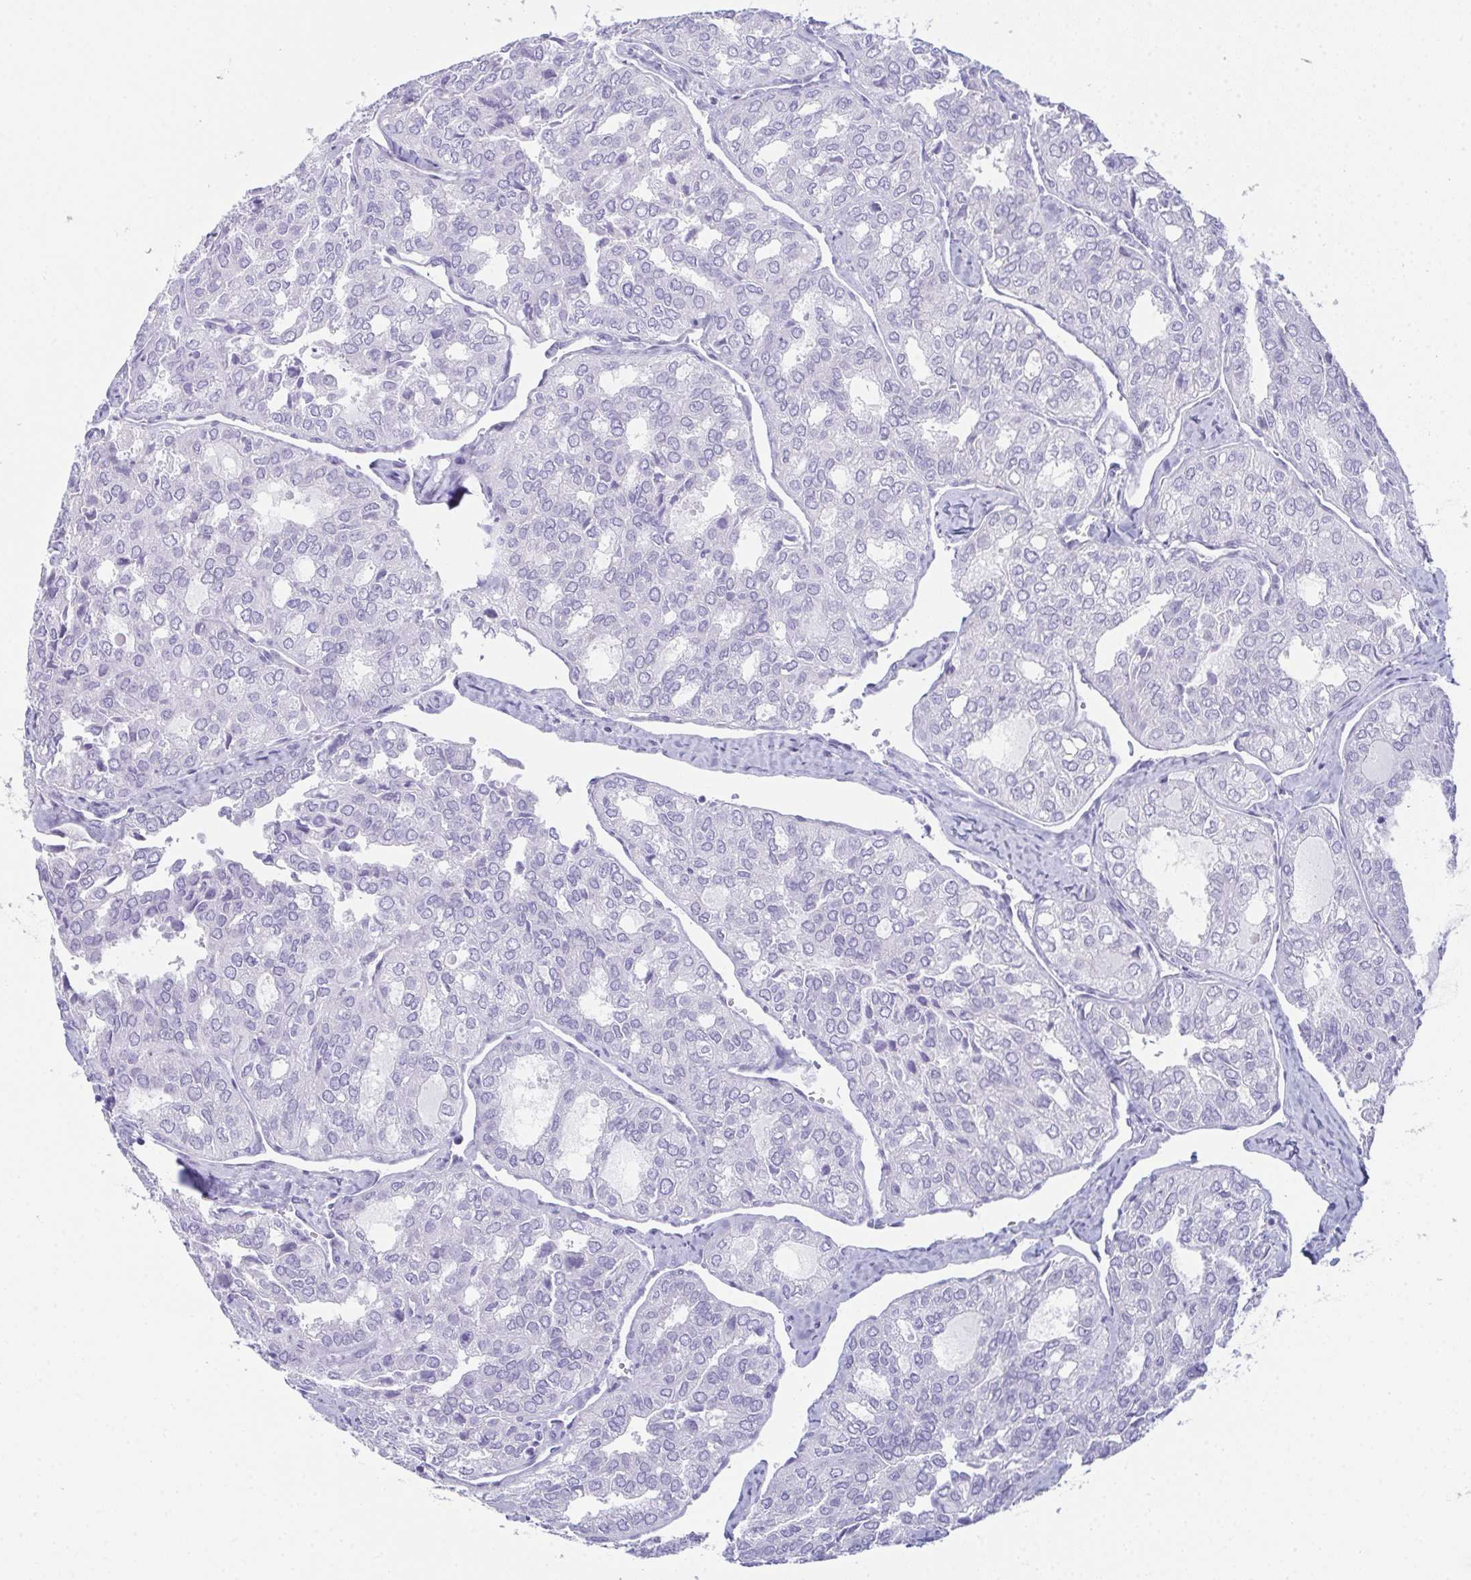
{"staining": {"intensity": "negative", "quantity": "none", "location": "none"}, "tissue": "thyroid cancer", "cell_type": "Tumor cells", "image_type": "cancer", "snomed": [{"axis": "morphology", "description": "Follicular adenoma carcinoma, NOS"}, {"axis": "topography", "description": "Thyroid gland"}], "caption": "Protein analysis of thyroid cancer displays no significant staining in tumor cells.", "gene": "TEX19", "patient": {"sex": "male", "age": 75}}